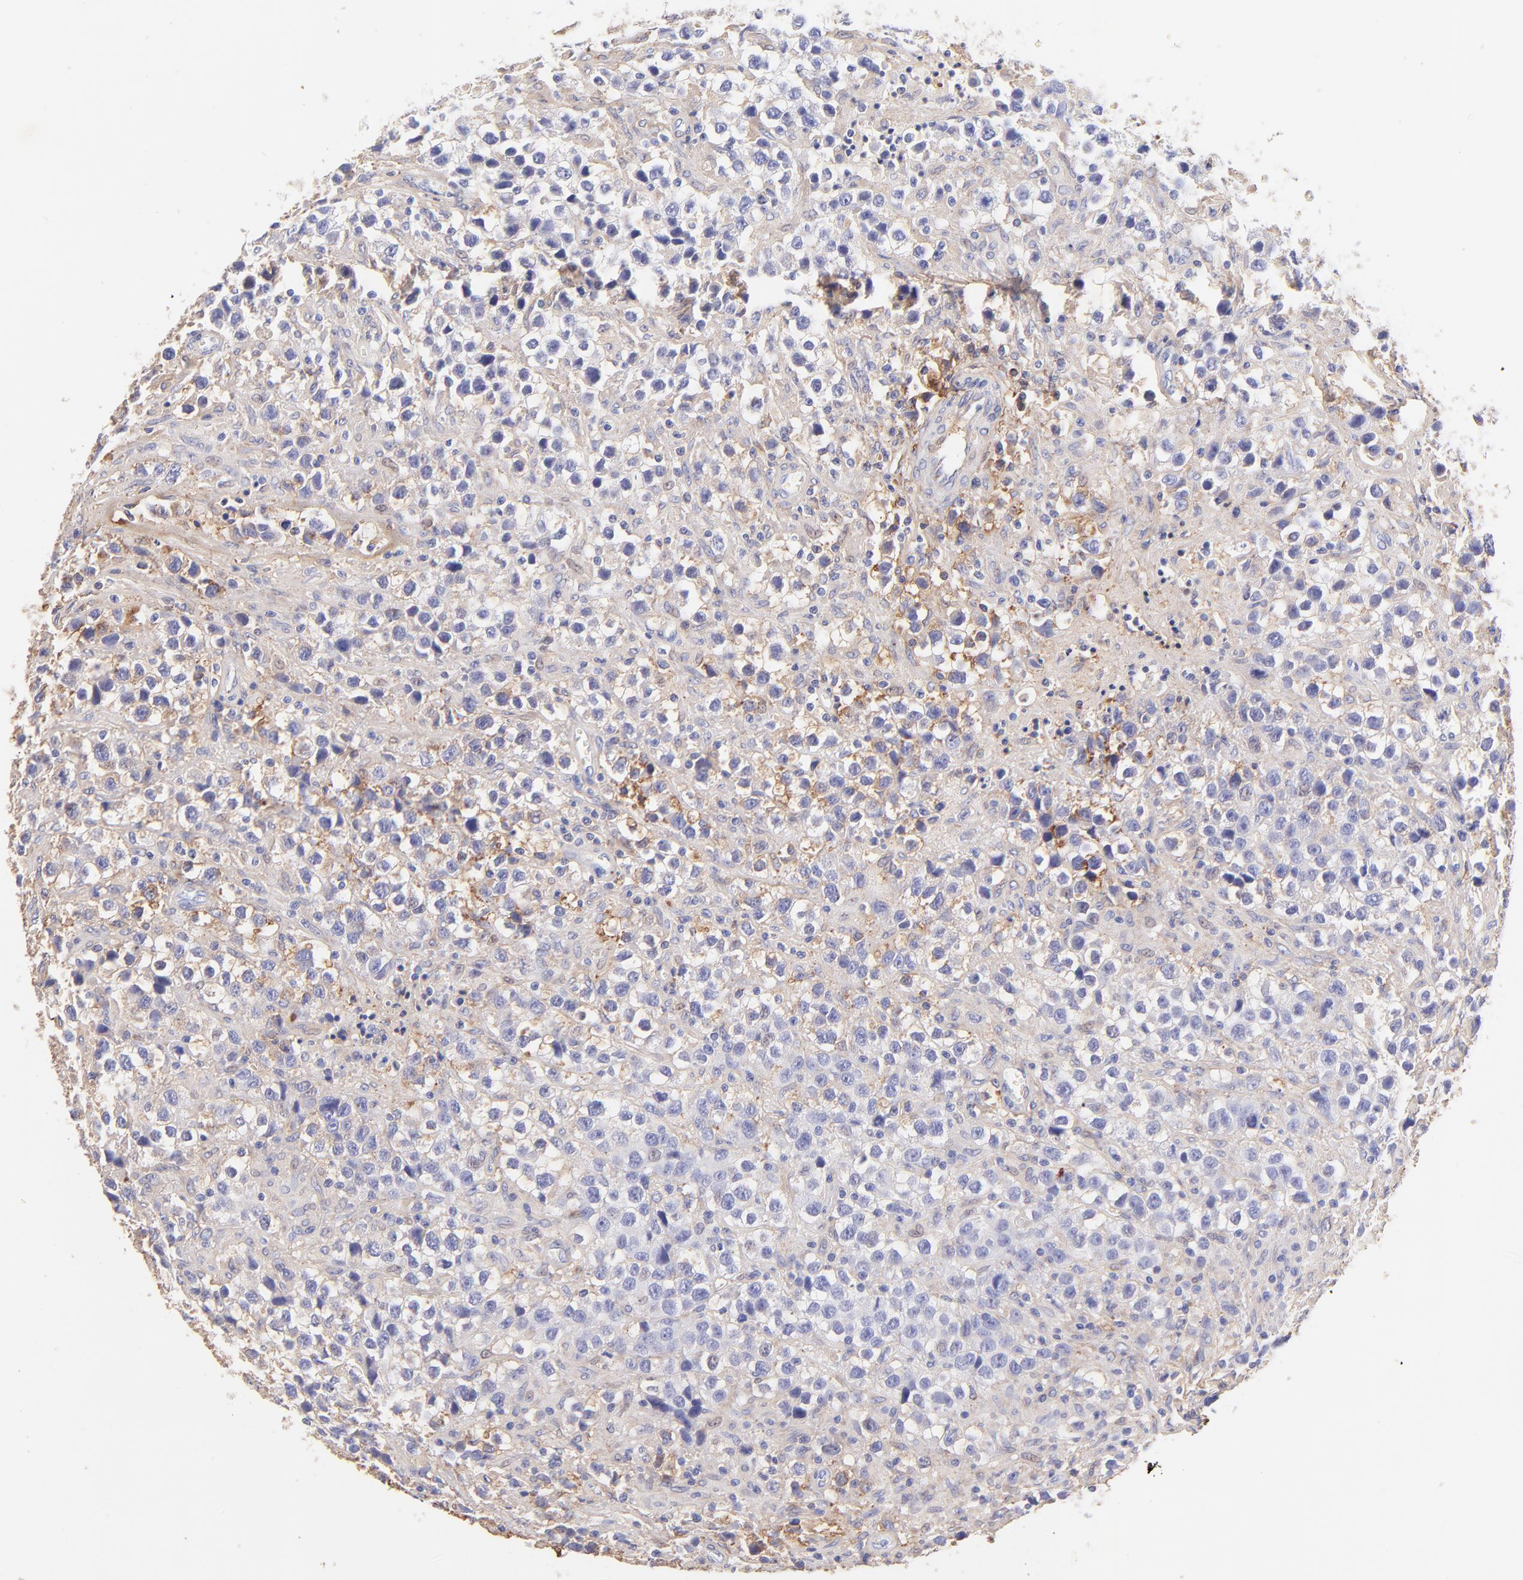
{"staining": {"intensity": "negative", "quantity": "none", "location": "none"}, "tissue": "testis cancer", "cell_type": "Tumor cells", "image_type": "cancer", "snomed": [{"axis": "morphology", "description": "Seminoma, NOS"}, {"axis": "topography", "description": "Testis"}], "caption": "IHC photomicrograph of testis cancer stained for a protein (brown), which reveals no positivity in tumor cells.", "gene": "BGN", "patient": {"sex": "male", "age": 43}}